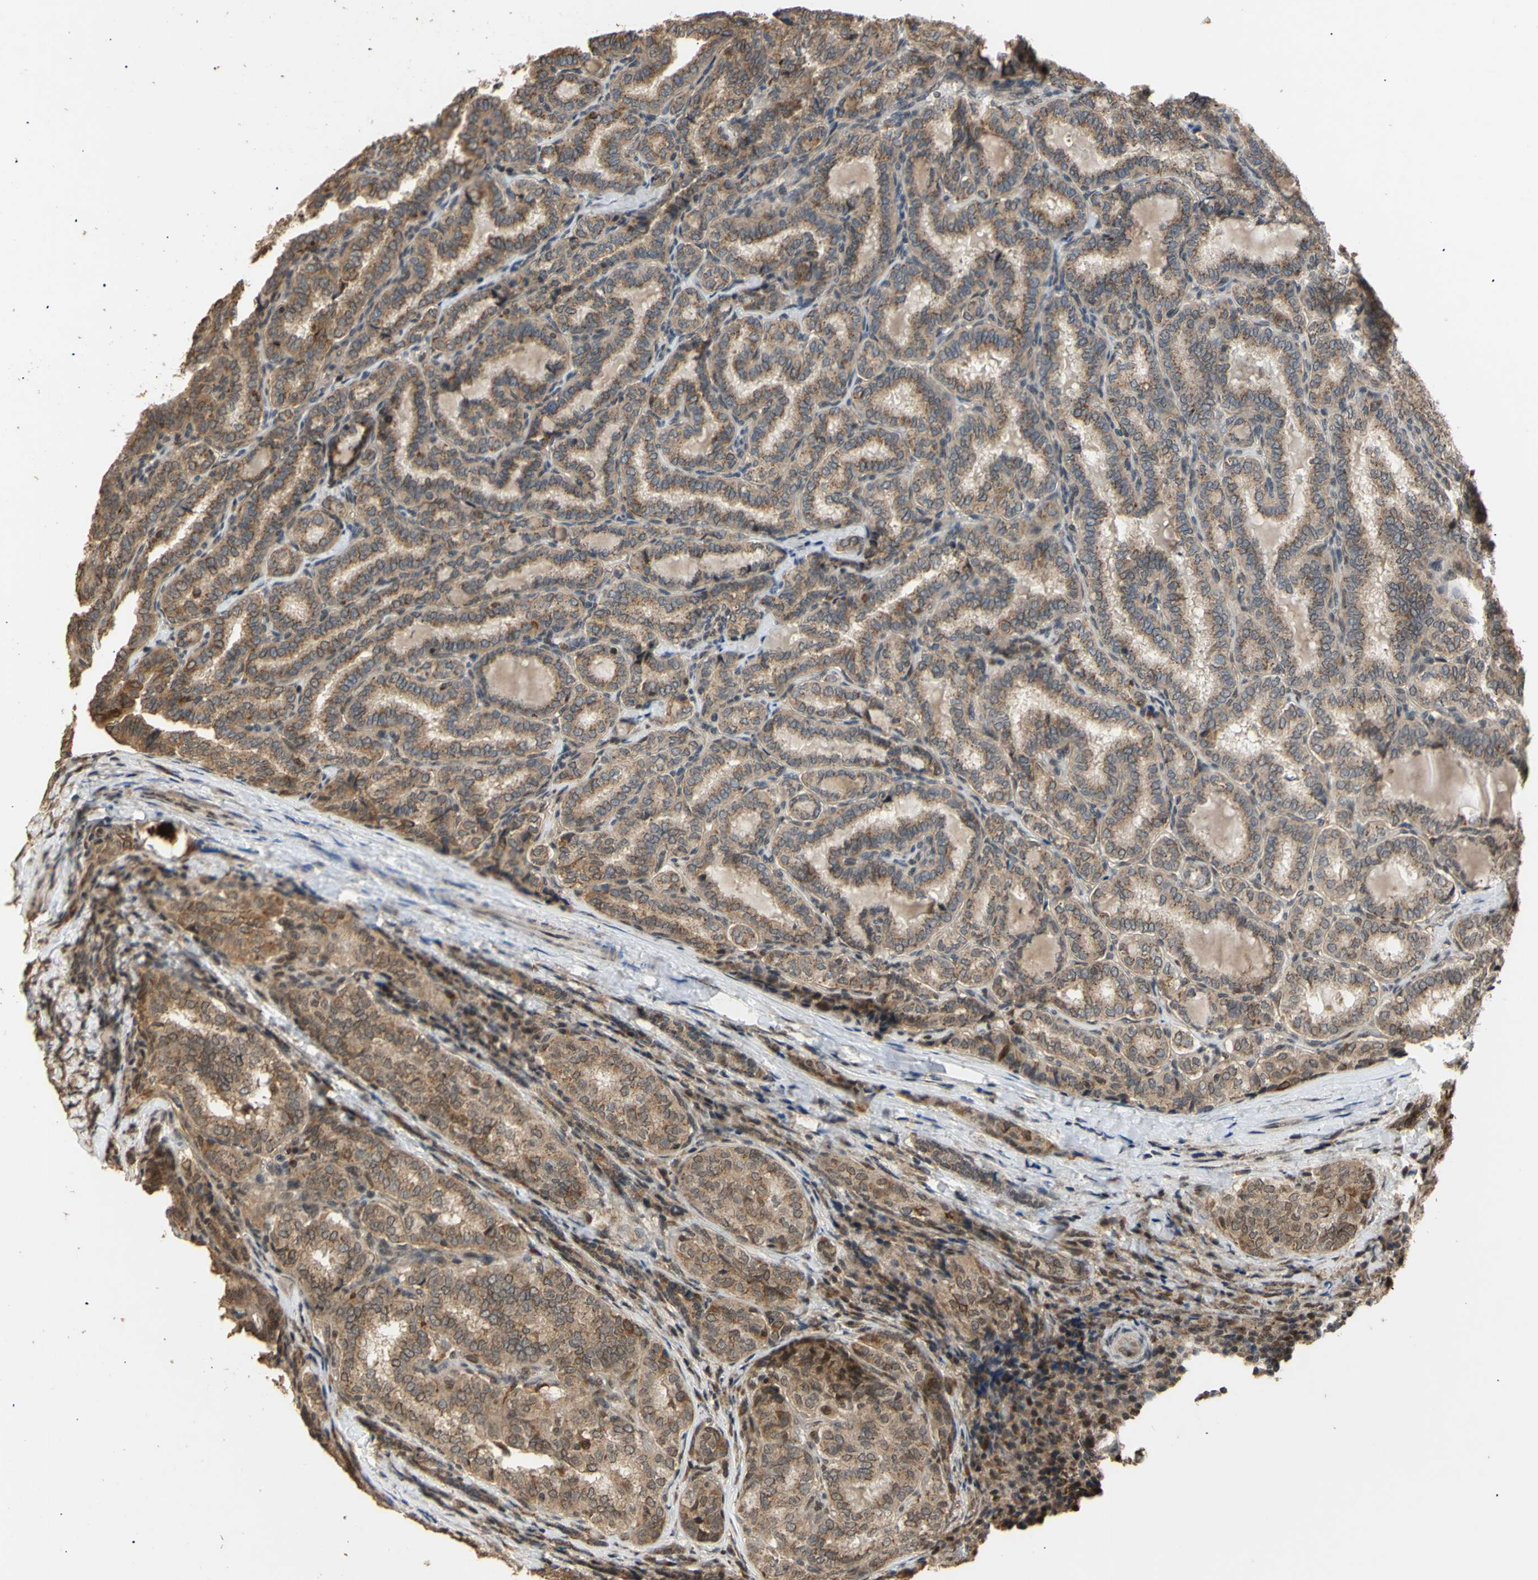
{"staining": {"intensity": "weak", "quantity": ">75%", "location": "cytoplasmic/membranous"}, "tissue": "thyroid cancer", "cell_type": "Tumor cells", "image_type": "cancer", "snomed": [{"axis": "morphology", "description": "Normal tissue, NOS"}, {"axis": "morphology", "description": "Papillary adenocarcinoma, NOS"}, {"axis": "topography", "description": "Thyroid gland"}], "caption": "Weak cytoplasmic/membranous expression is appreciated in approximately >75% of tumor cells in thyroid cancer.", "gene": "GTF2E2", "patient": {"sex": "female", "age": 30}}